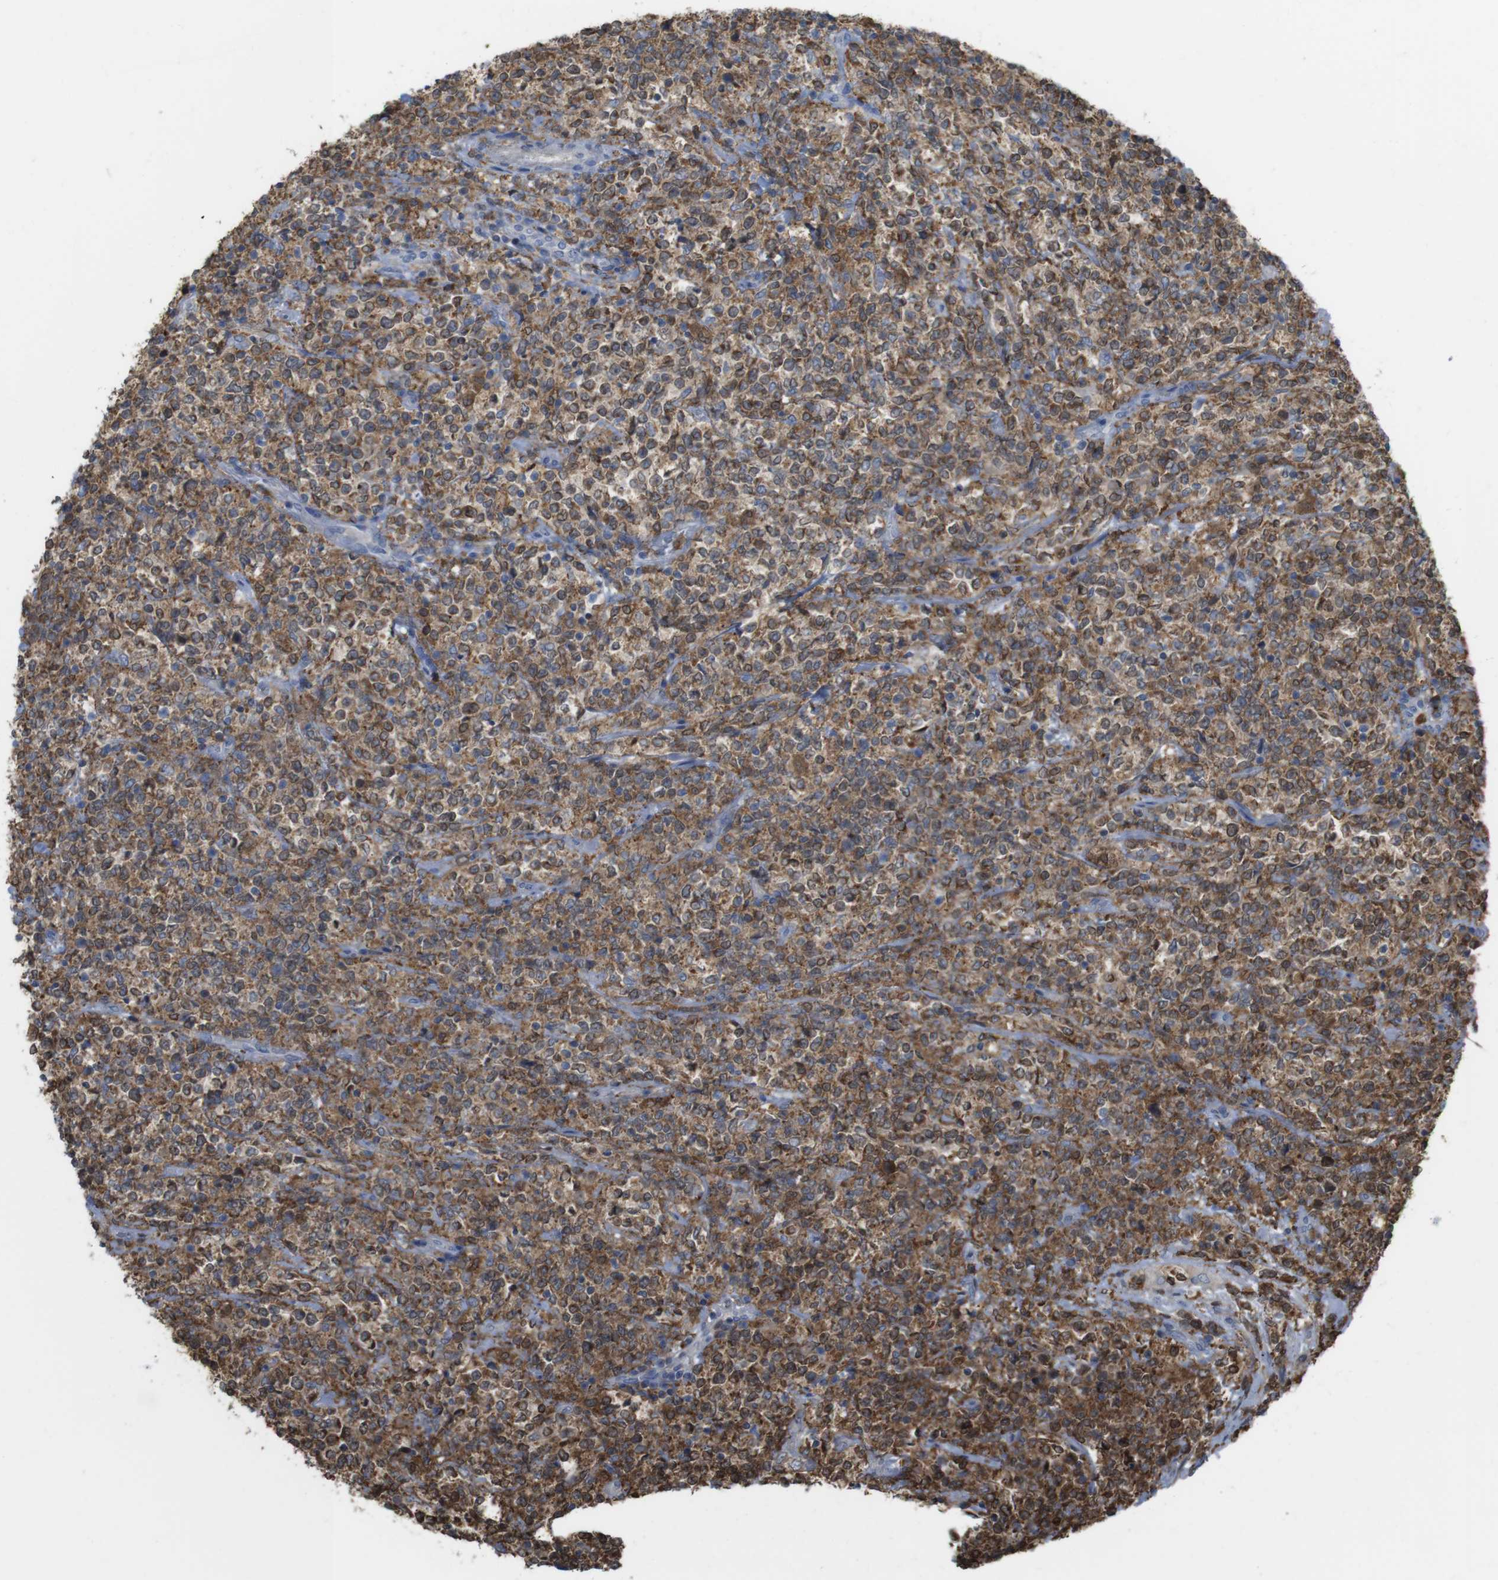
{"staining": {"intensity": "moderate", "quantity": ">75%", "location": "cytoplasmic/membranous"}, "tissue": "lymphoma", "cell_type": "Tumor cells", "image_type": "cancer", "snomed": [{"axis": "morphology", "description": "Malignant lymphoma, non-Hodgkin's type, High grade"}, {"axis": "topography", "description": "Soft tissue"}], "caption": "Protein analysis of lymphoma tissue demonstrates moderate cytoplasmic/membranous positivity in approximately >75% of tumor cells.", "gene": "PRKCD", "patient": {"sex": "male", "age": 18}}